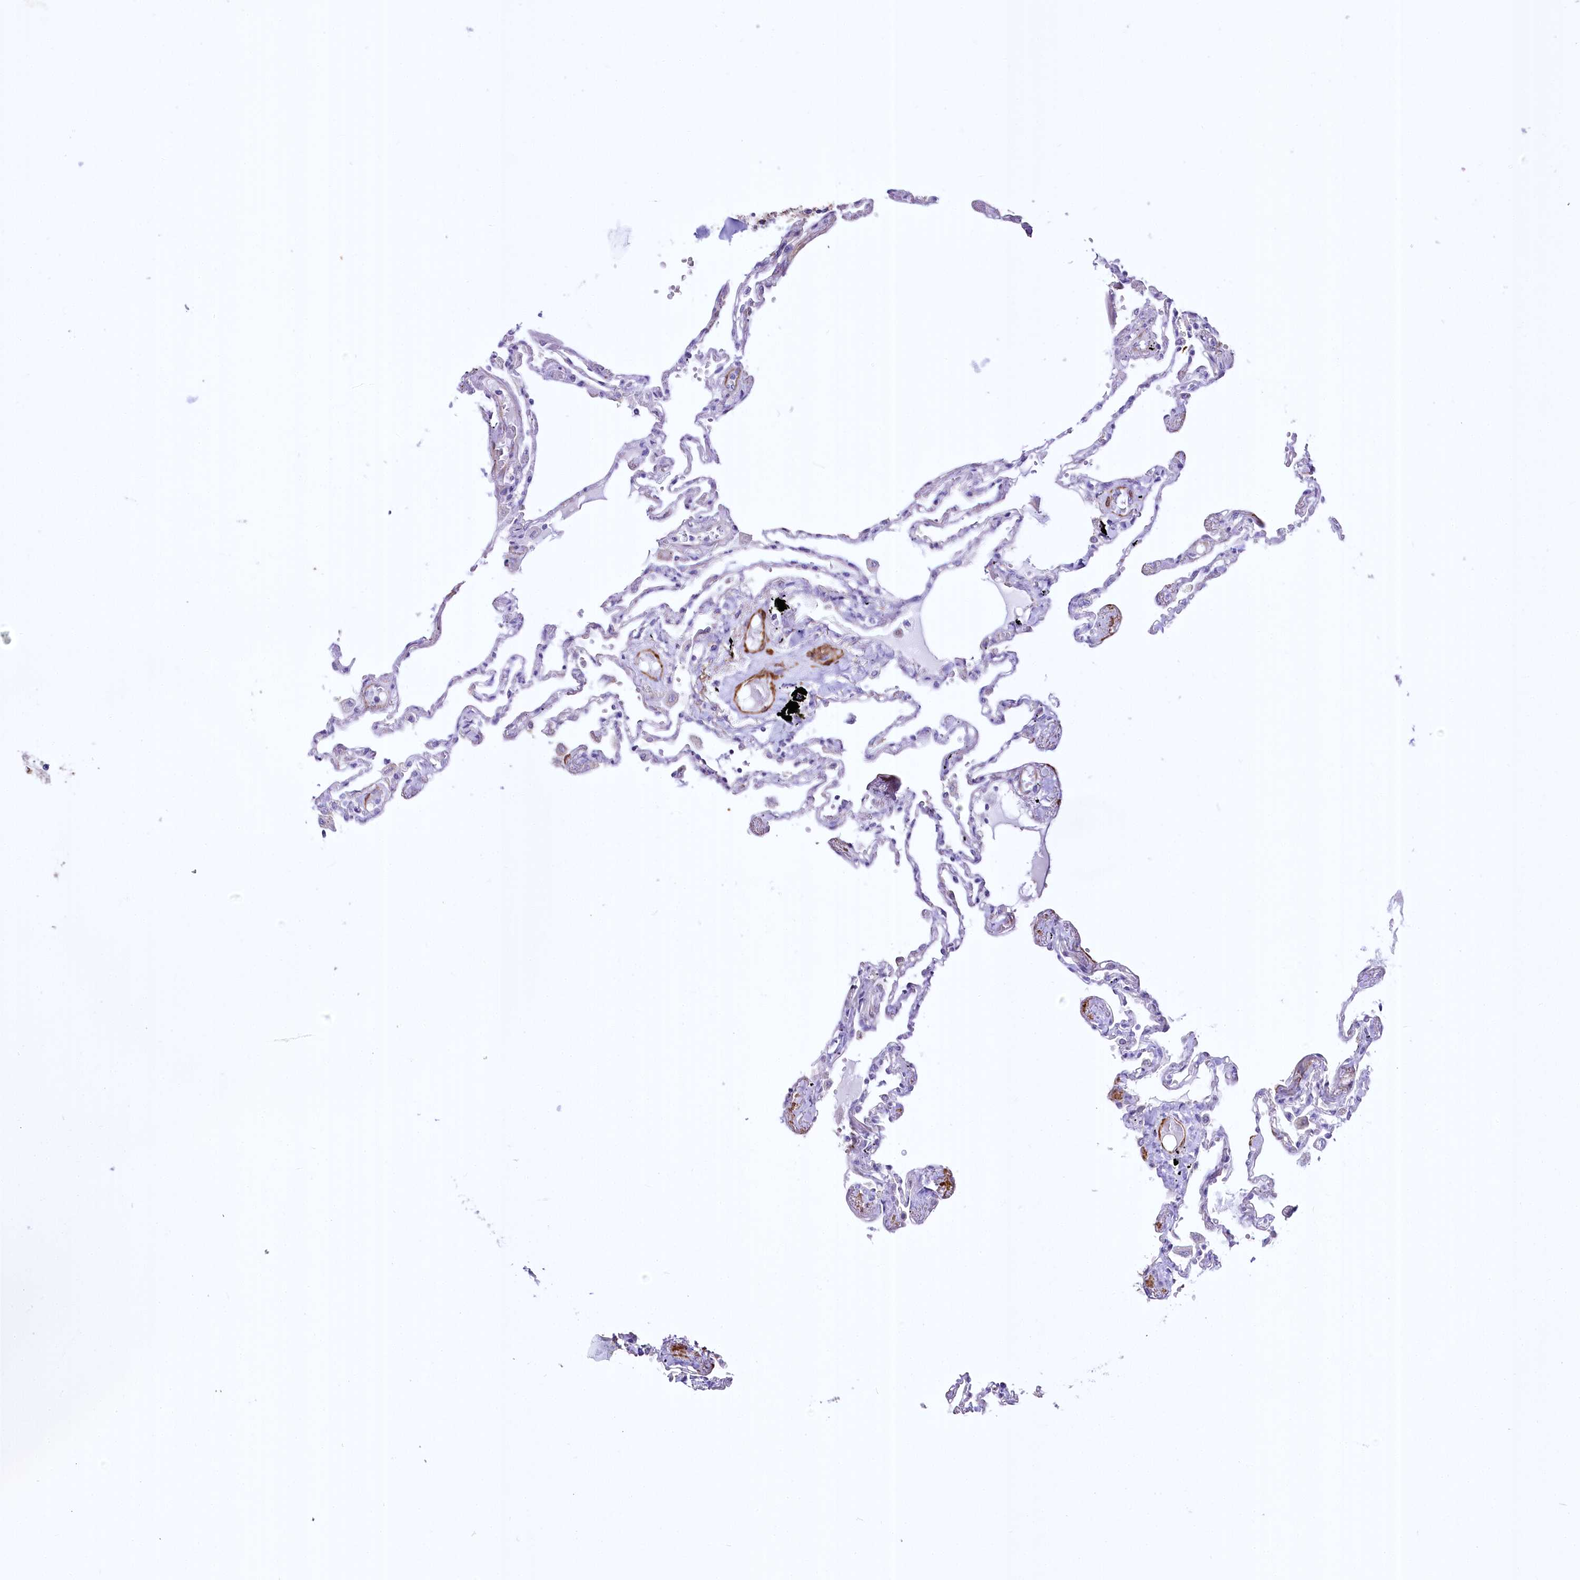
{"staining": {"intensity": "negative", "quantity": "none", "location": "none"}, "tissue": "lung", "cell_type": "Alveolar cells", "image_type": "normal", "snomed": [{"axis": "morphology", "description": "Normal tissue, NOS"}, {"axis": "topography", "description": "Lung"}], "caption": "High magnification brightfield microscopy of normal lung stained with DAB (brown) and counterstained with hematoxylin (blue): alveolar cells show no significant positivity. The staining is performed using DAB (3,3'-diaminobenzidine) brown chromogen with nuclei counter-stained in using hematoxylin.", "gene": "SYNPO2", "patient": {"sex": "female", "age": 67}}